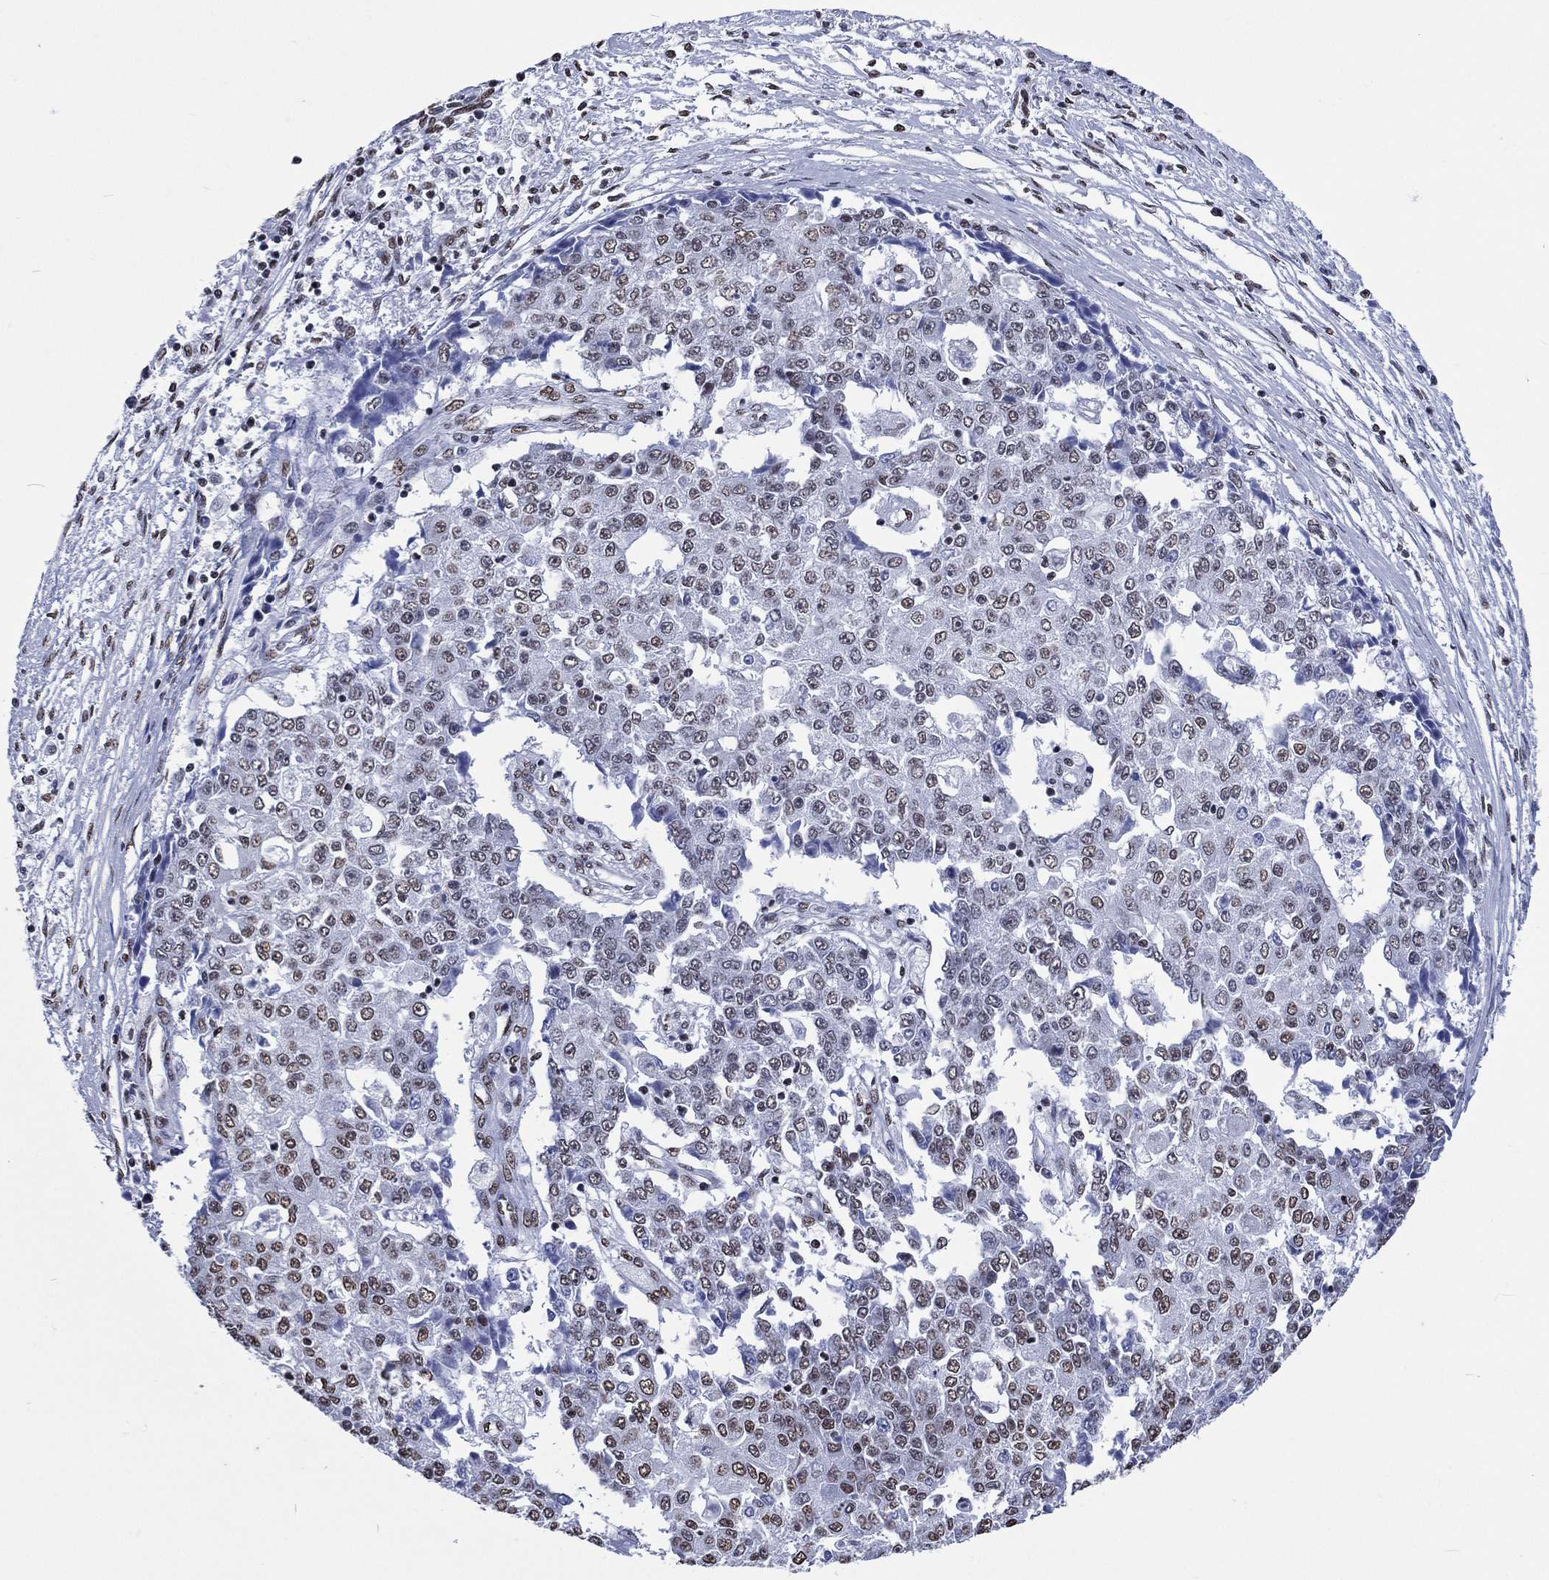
{"staining": {"intensity": "moderate", "quantity": "<25%", "location": "nuclear"}, "tissue": "ovarian cancer", "cell_type": "Tumor cells", "image_type": "cancer", "snomed": [{"axis": "morphology", "description": "Carcinoma, endometroid"}, {"axis": "topography", "description": "Ovary"}], "caption": "Ovarian cancer was stained to show a protein in brown. There is low levels of moderate nuclear staining in about <25% of tumor cells.", "gene": "RETREG2", "patient": {"sex": "female", "age": 42}}